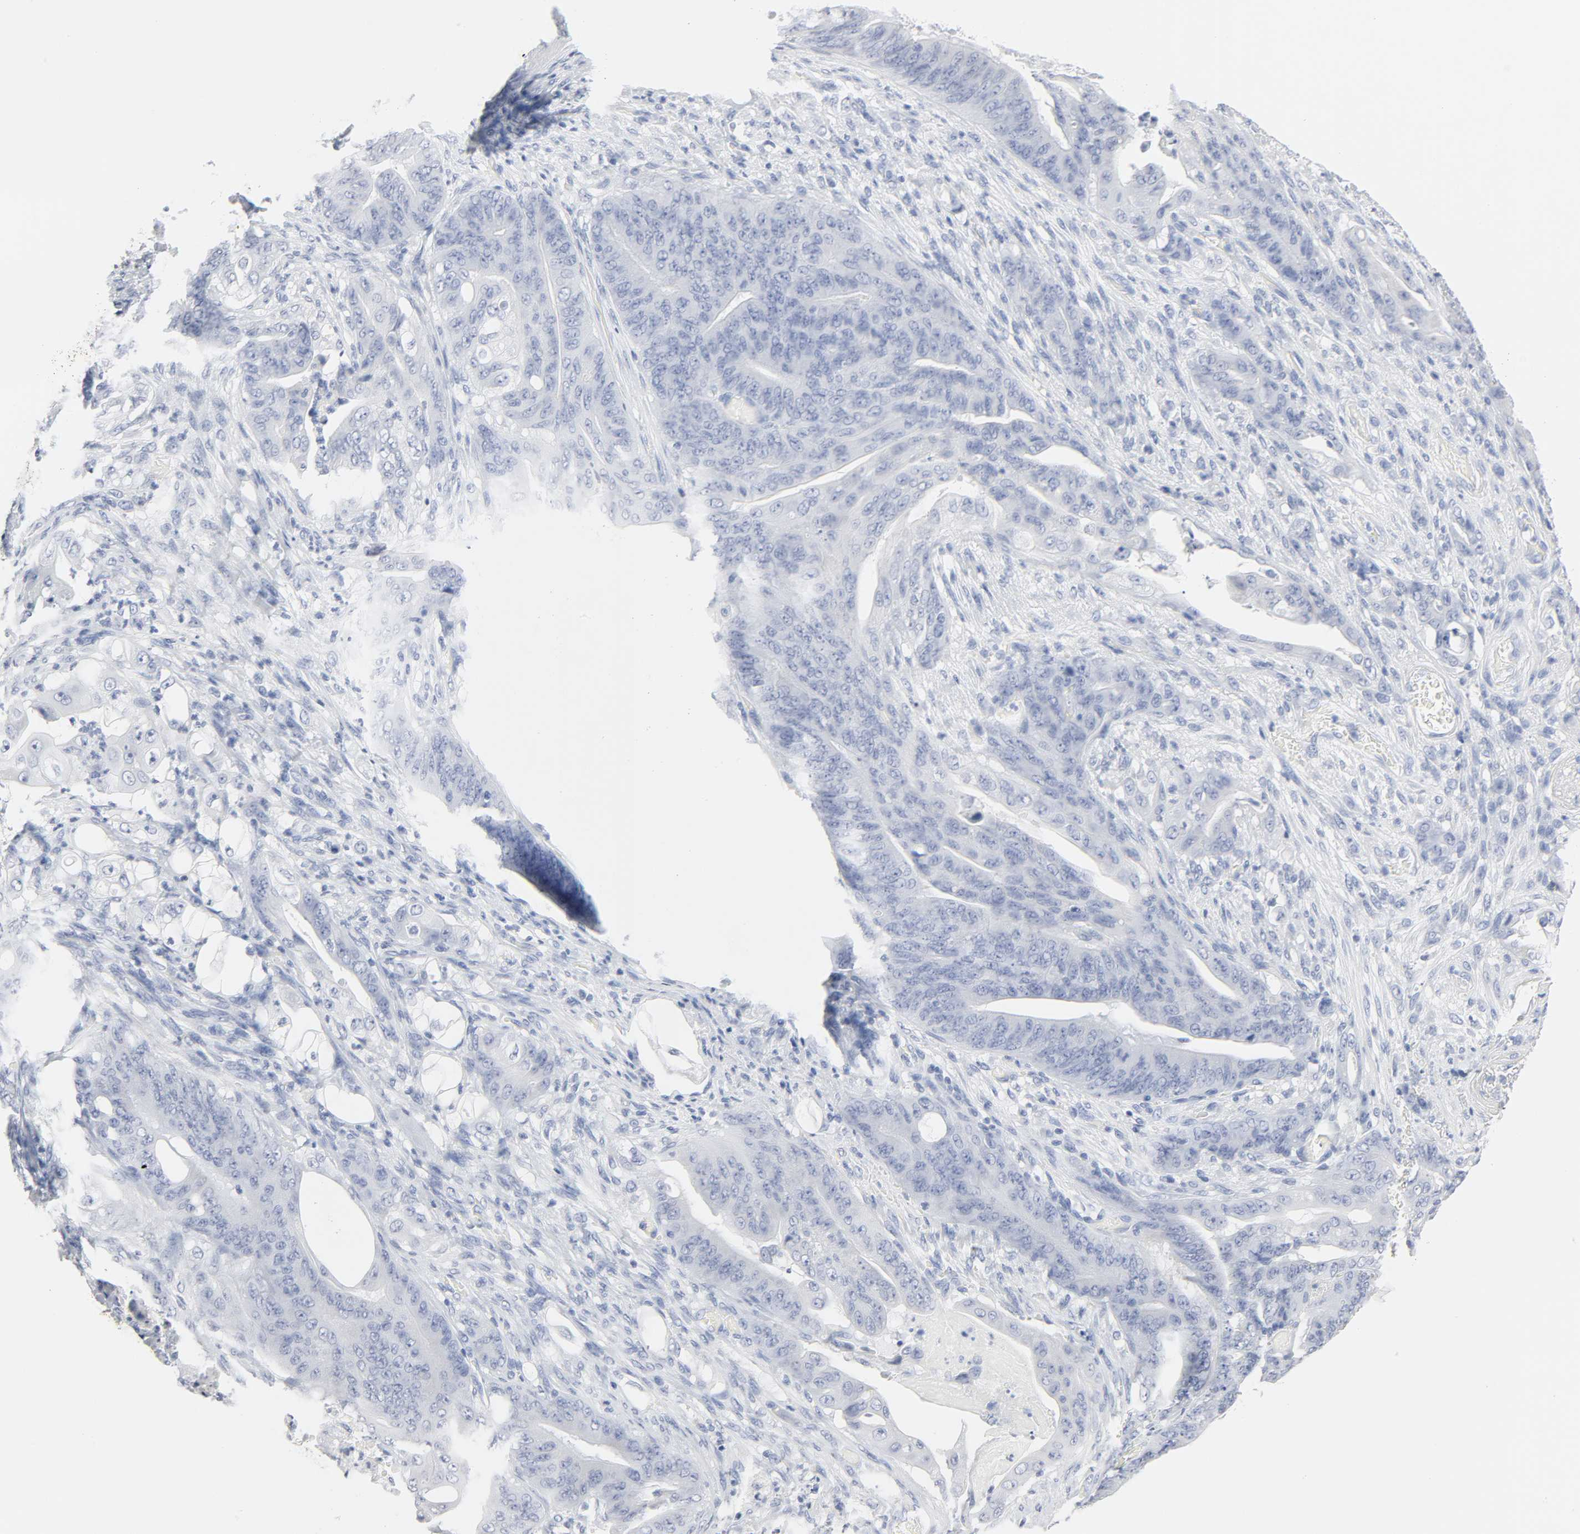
{"staining": {"intensity": "negative", "quantity": "none", "location": "none"}, "tissue": "stomach cancer", "cell_type": "Tumor cells", "image_type": "cancer", "snomed": [{"axis": "morphology", "description": "Adenocarcinoma, NOS"}, {"axis": "topography", "description": "Stomach"}], "caption": "This is a photomicrograph of IHC staining of stomach cancer (adenocarcinoma), which shows no positivity in tumor cells.", "gene": "ACP3", "patient": {"sex": "female", "age": 73}}